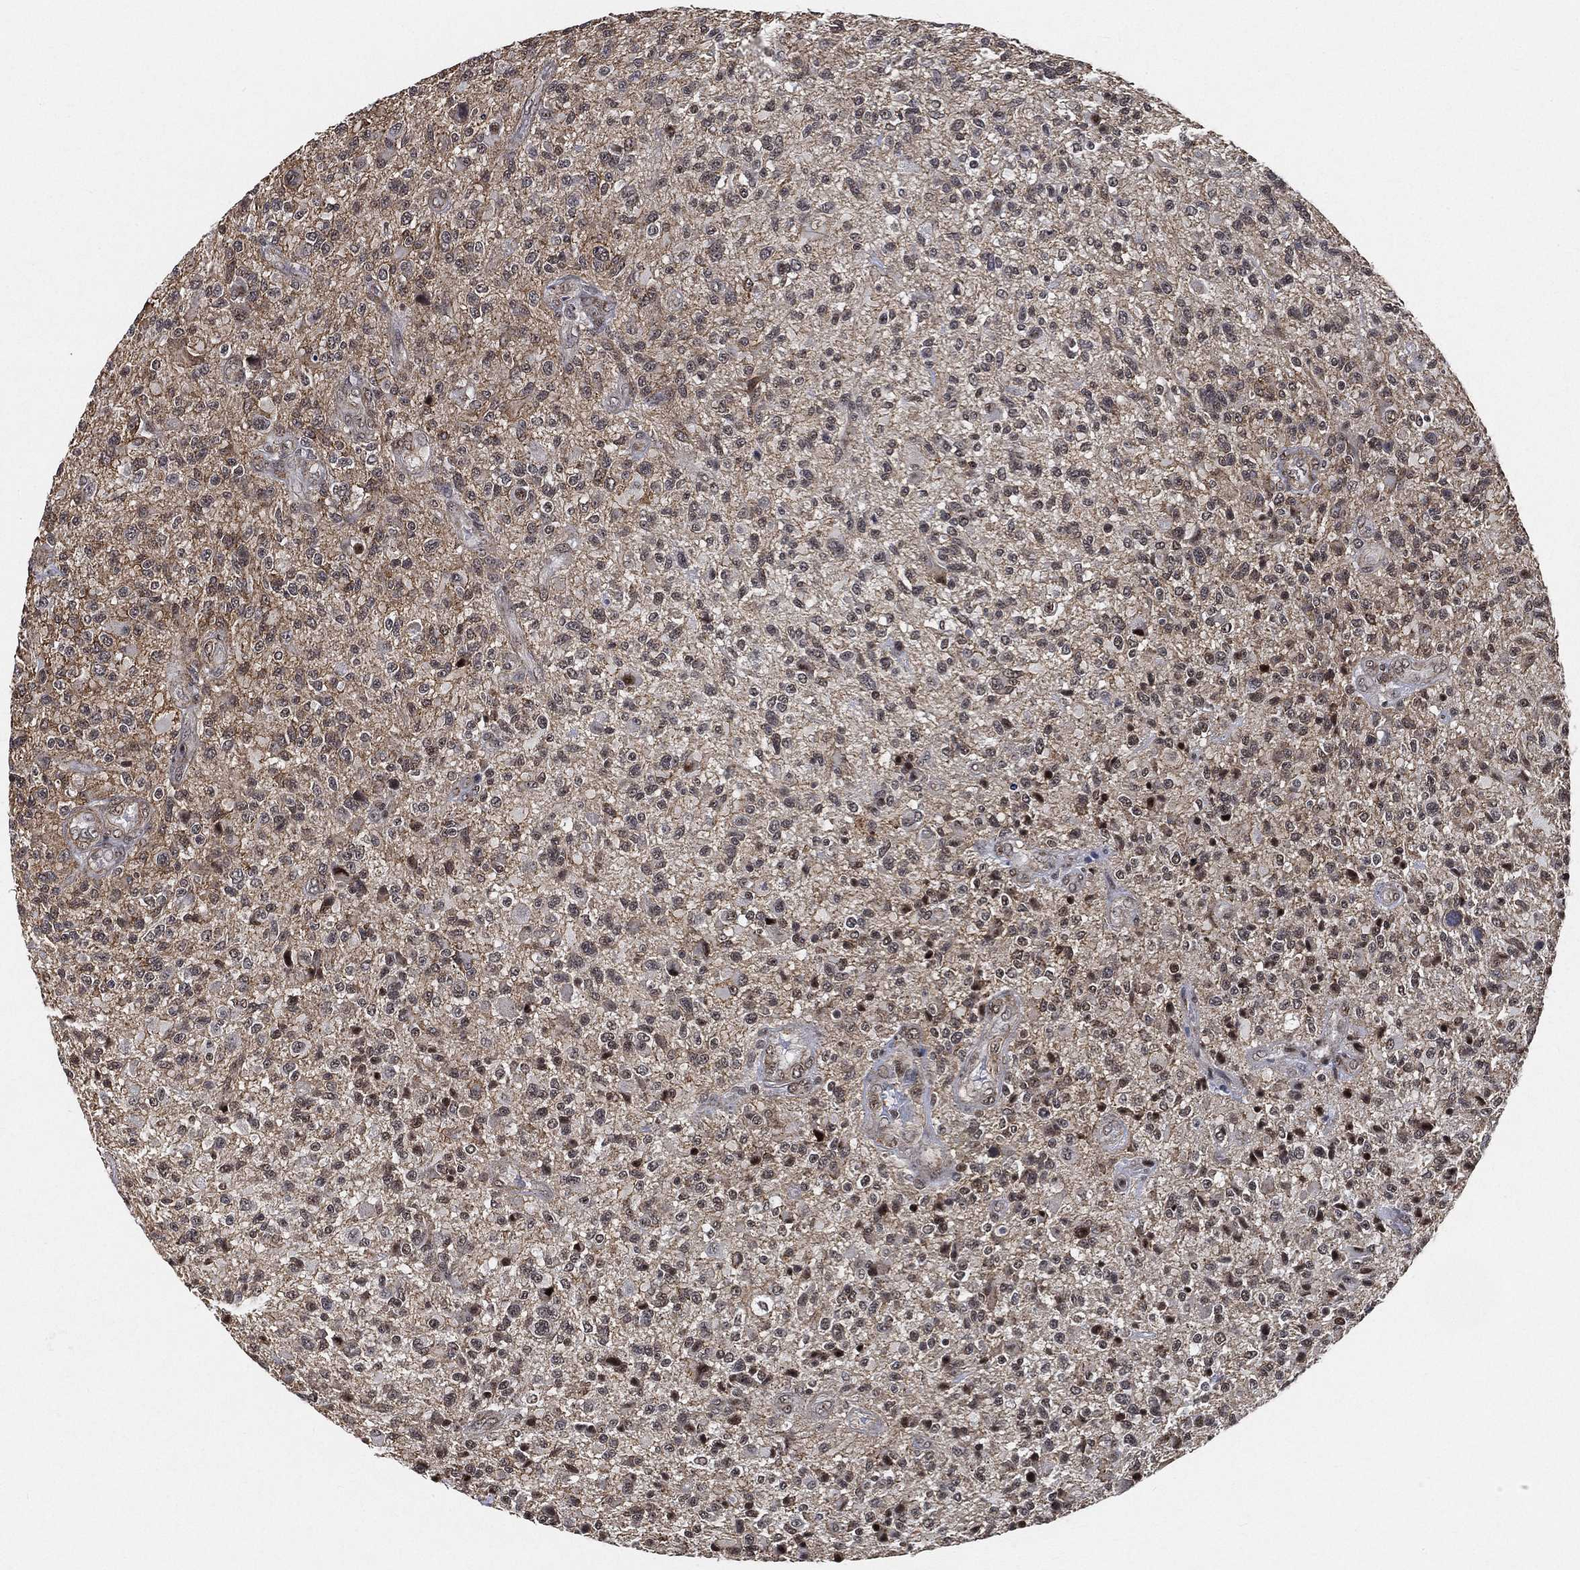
{"staining": {"intensity": "moderate", "quantity": "<25%", "location": "cytoplasmic/membranous,nuclear"}, "tissue": "glioma", "cell_type": "Tumor cells", "image_type": "cancer", "snomed": [{"axis": "morphology", "description": "Glioma, malignant, High grade"}, {"axis": "topography", "description": "Brain"}], "caption": "Immunohistochemistry photomicrograph of human glioma stained for a protein (brown), which demonstrates low levels of moderate cytoplasmic/membranous and nuclear expression in approximately <25% of tumor cells.", "gene": "RSRC2", "patient": {"sex": "male", "age": 47}}